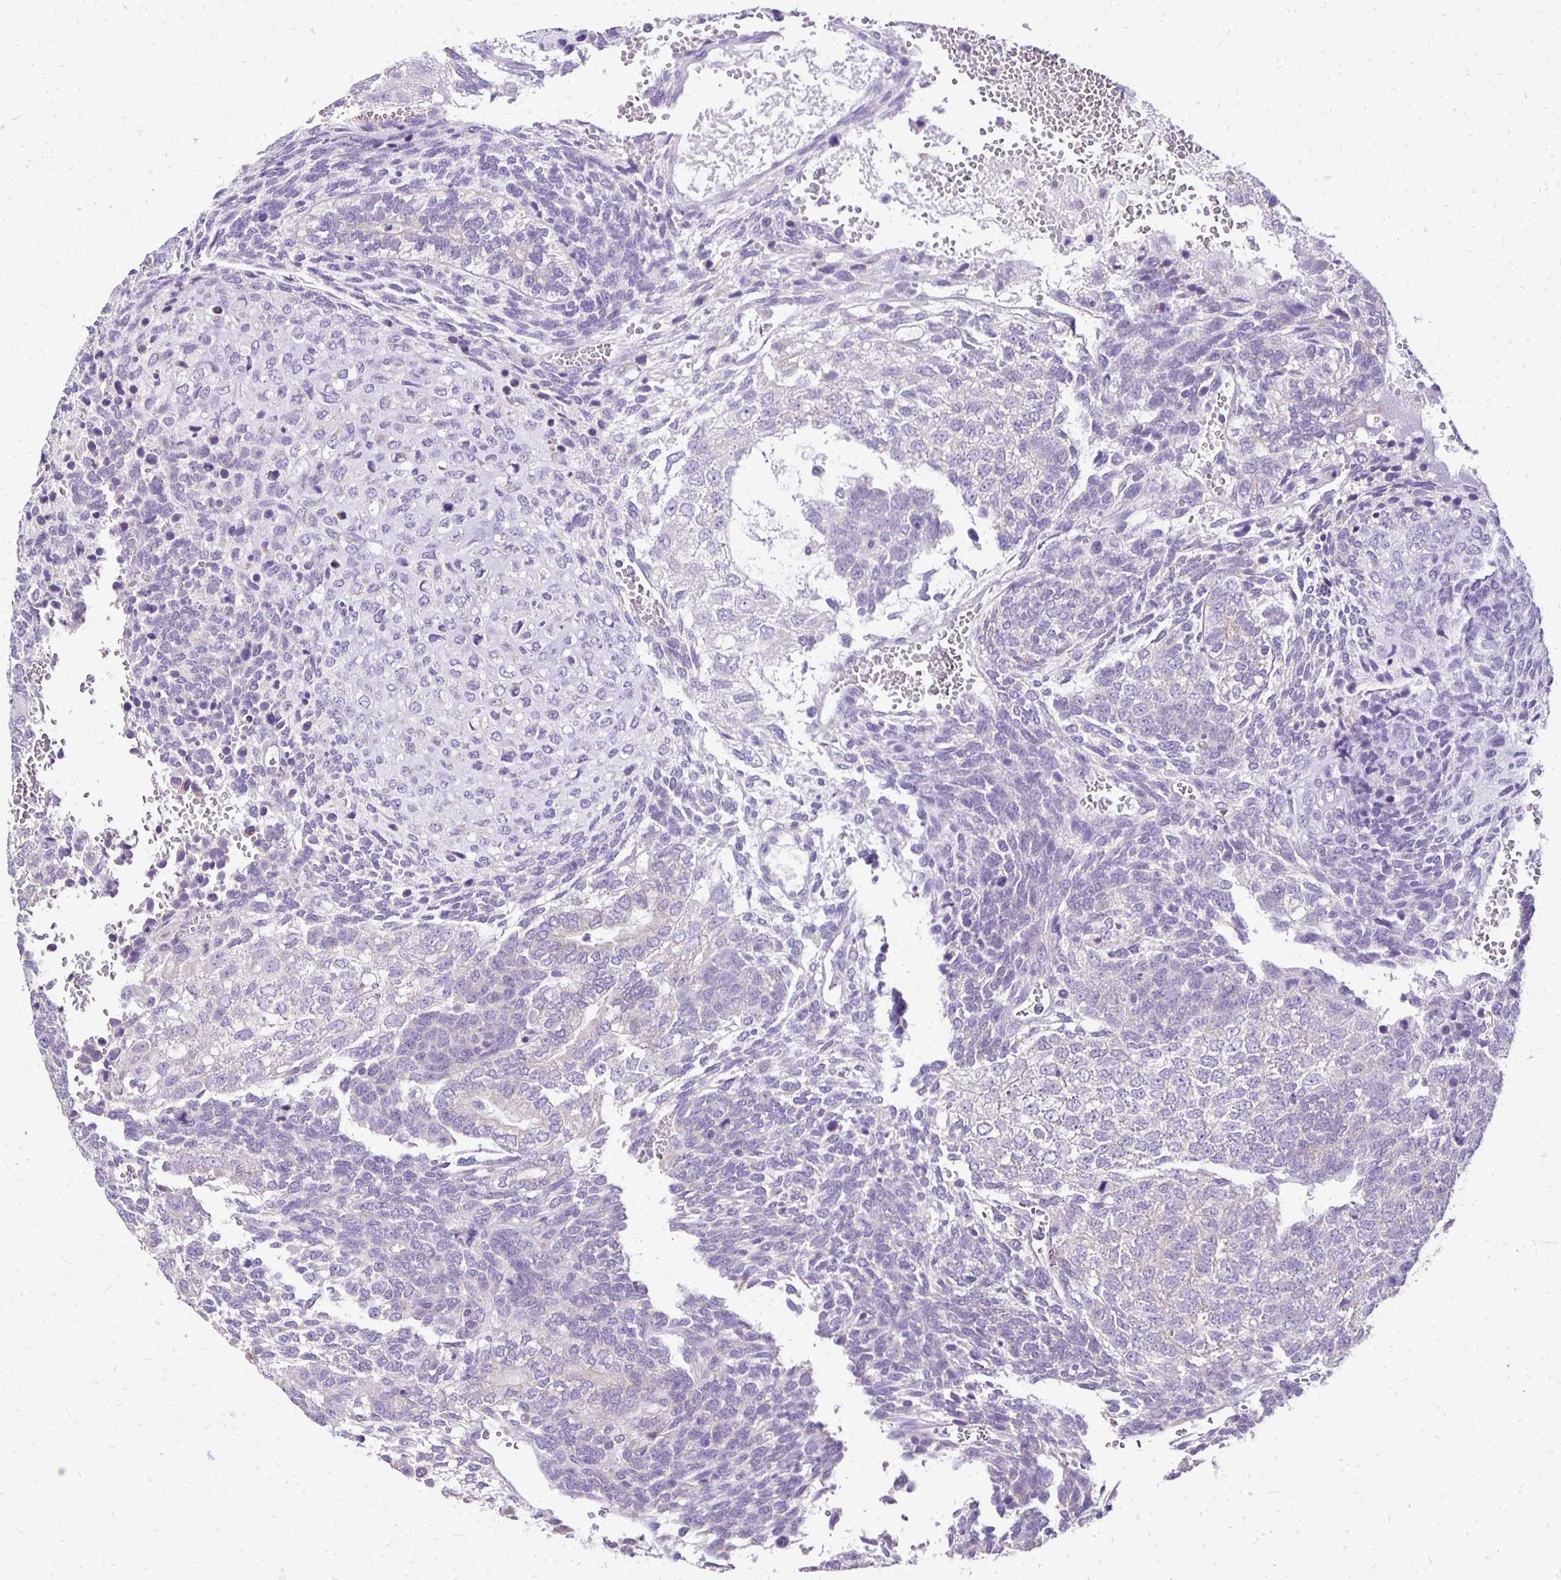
{"staining": {"intensity": "negative", "quantity": "none", "location": "none"}, "tissue": "testis cancer", "cell_type": "Tumor cells", "image_type": "cancer", "snomed": [{"axis": "morphology", "description": "Normal tissue, NOS"}, {"axis": "morphology", "description": "Carcinoma, Embryonal, NOS"}, {"axis": "topography", "description": "Testis"}, {"axis": "topography", "description": "Epididymis"}], "caption": "Immunohistochemistry (IHC) photomicrograph of testis cancer stained for a protein (brown), which reveals no expression in tumor cells.", "gene": "ANKRD45", "patient": {"sex": "male", "age": 23}}